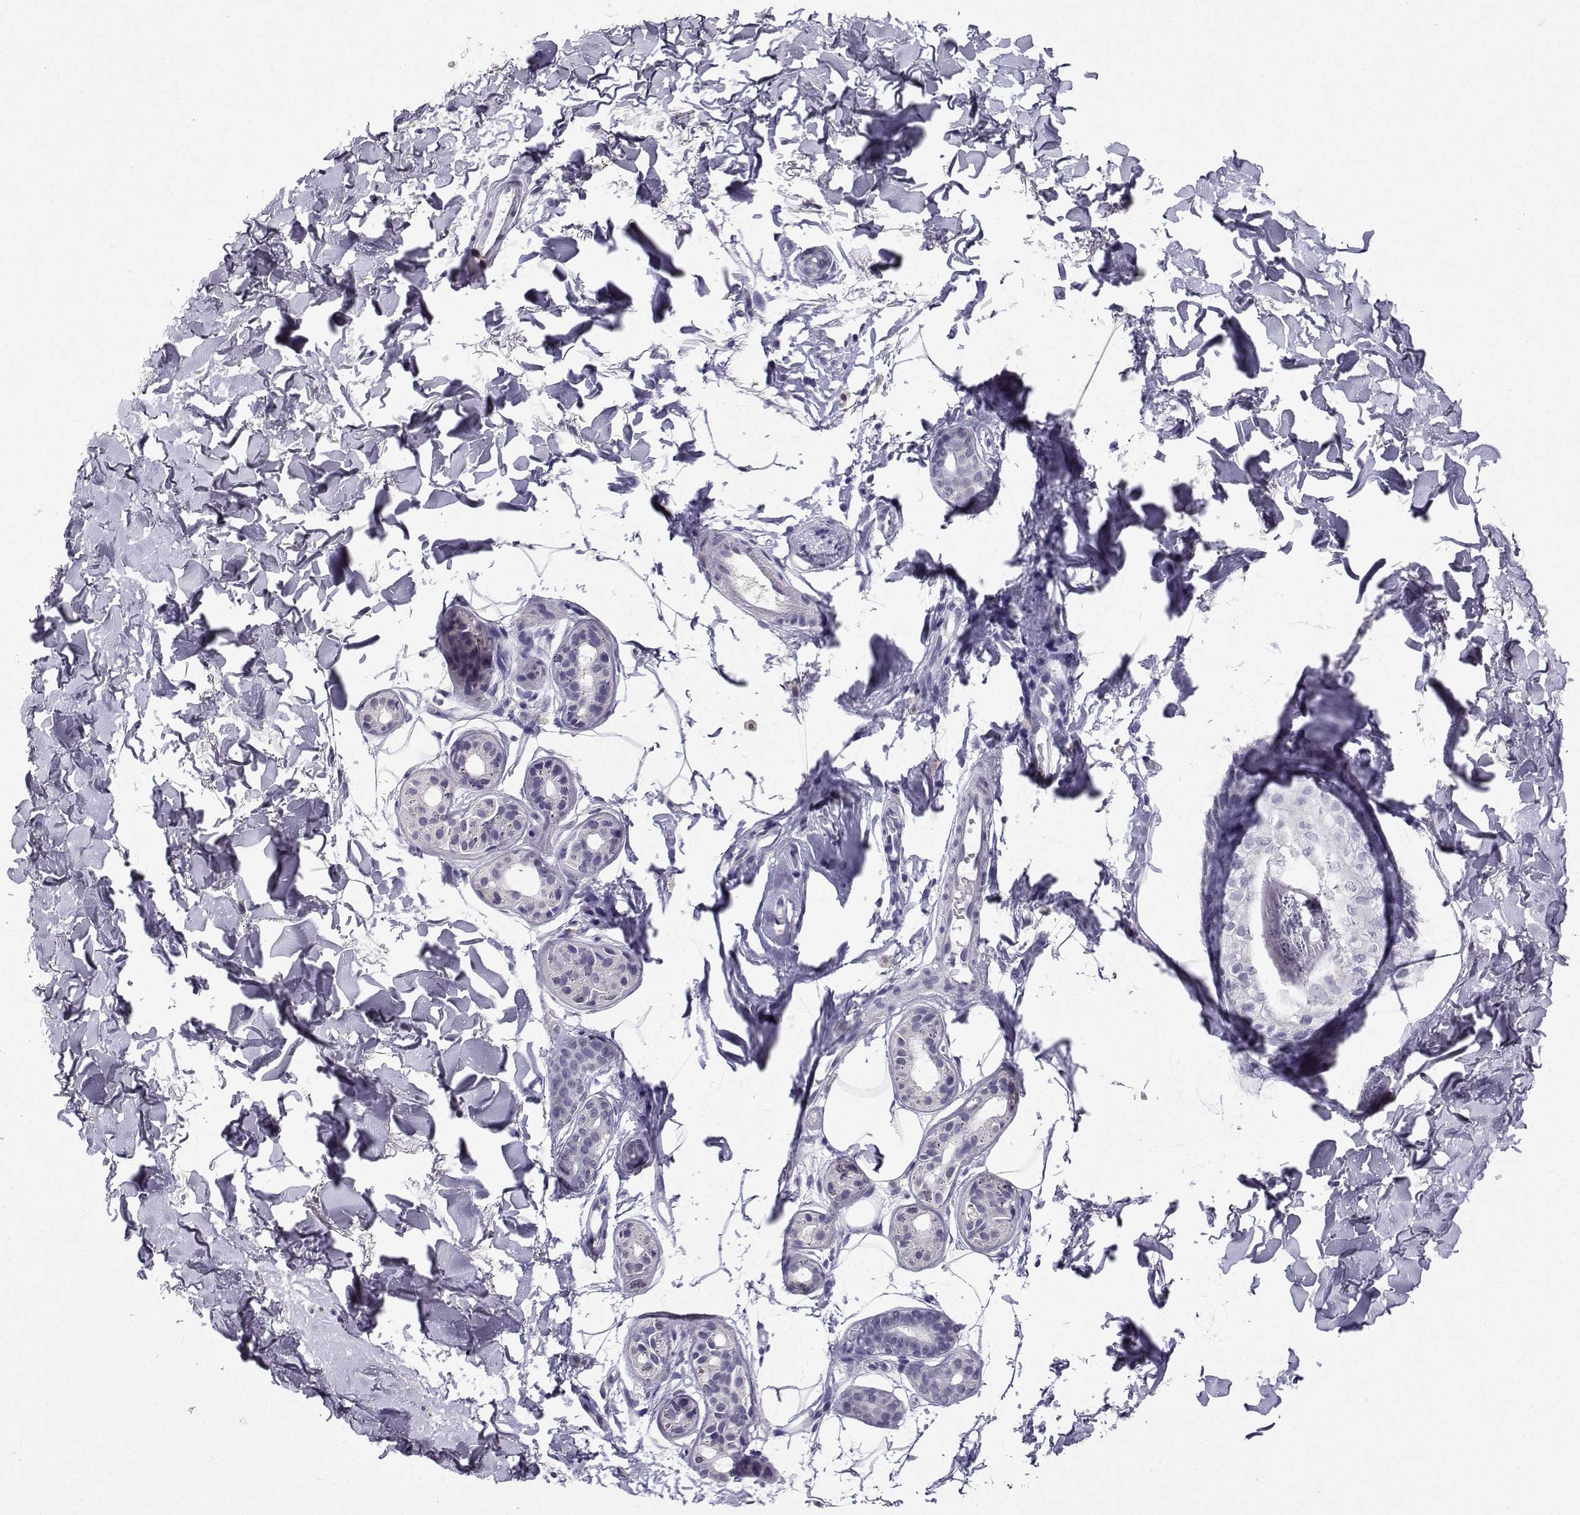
{"staining": {"intensity": "negative", "quantity": "none", "location": "none"}, "tissue": "skin cancer", "cell_type": "Tumor cells", "image_type": "cancer", "snomed": [{"axis": "morphology", "description": "Normal tissue, NOS"}, {"axis": "morphology", "description": "Basal cell carcinoma"}, {"axis": "topography", "description": "Skin"}], "caption": "Histopathology image shows no protein expression in tumor cells of skin cancer (basal cell carcinoma) tissue.", "gene": "SPAG11B", "patient": {"sex": "male", "age": 84}}